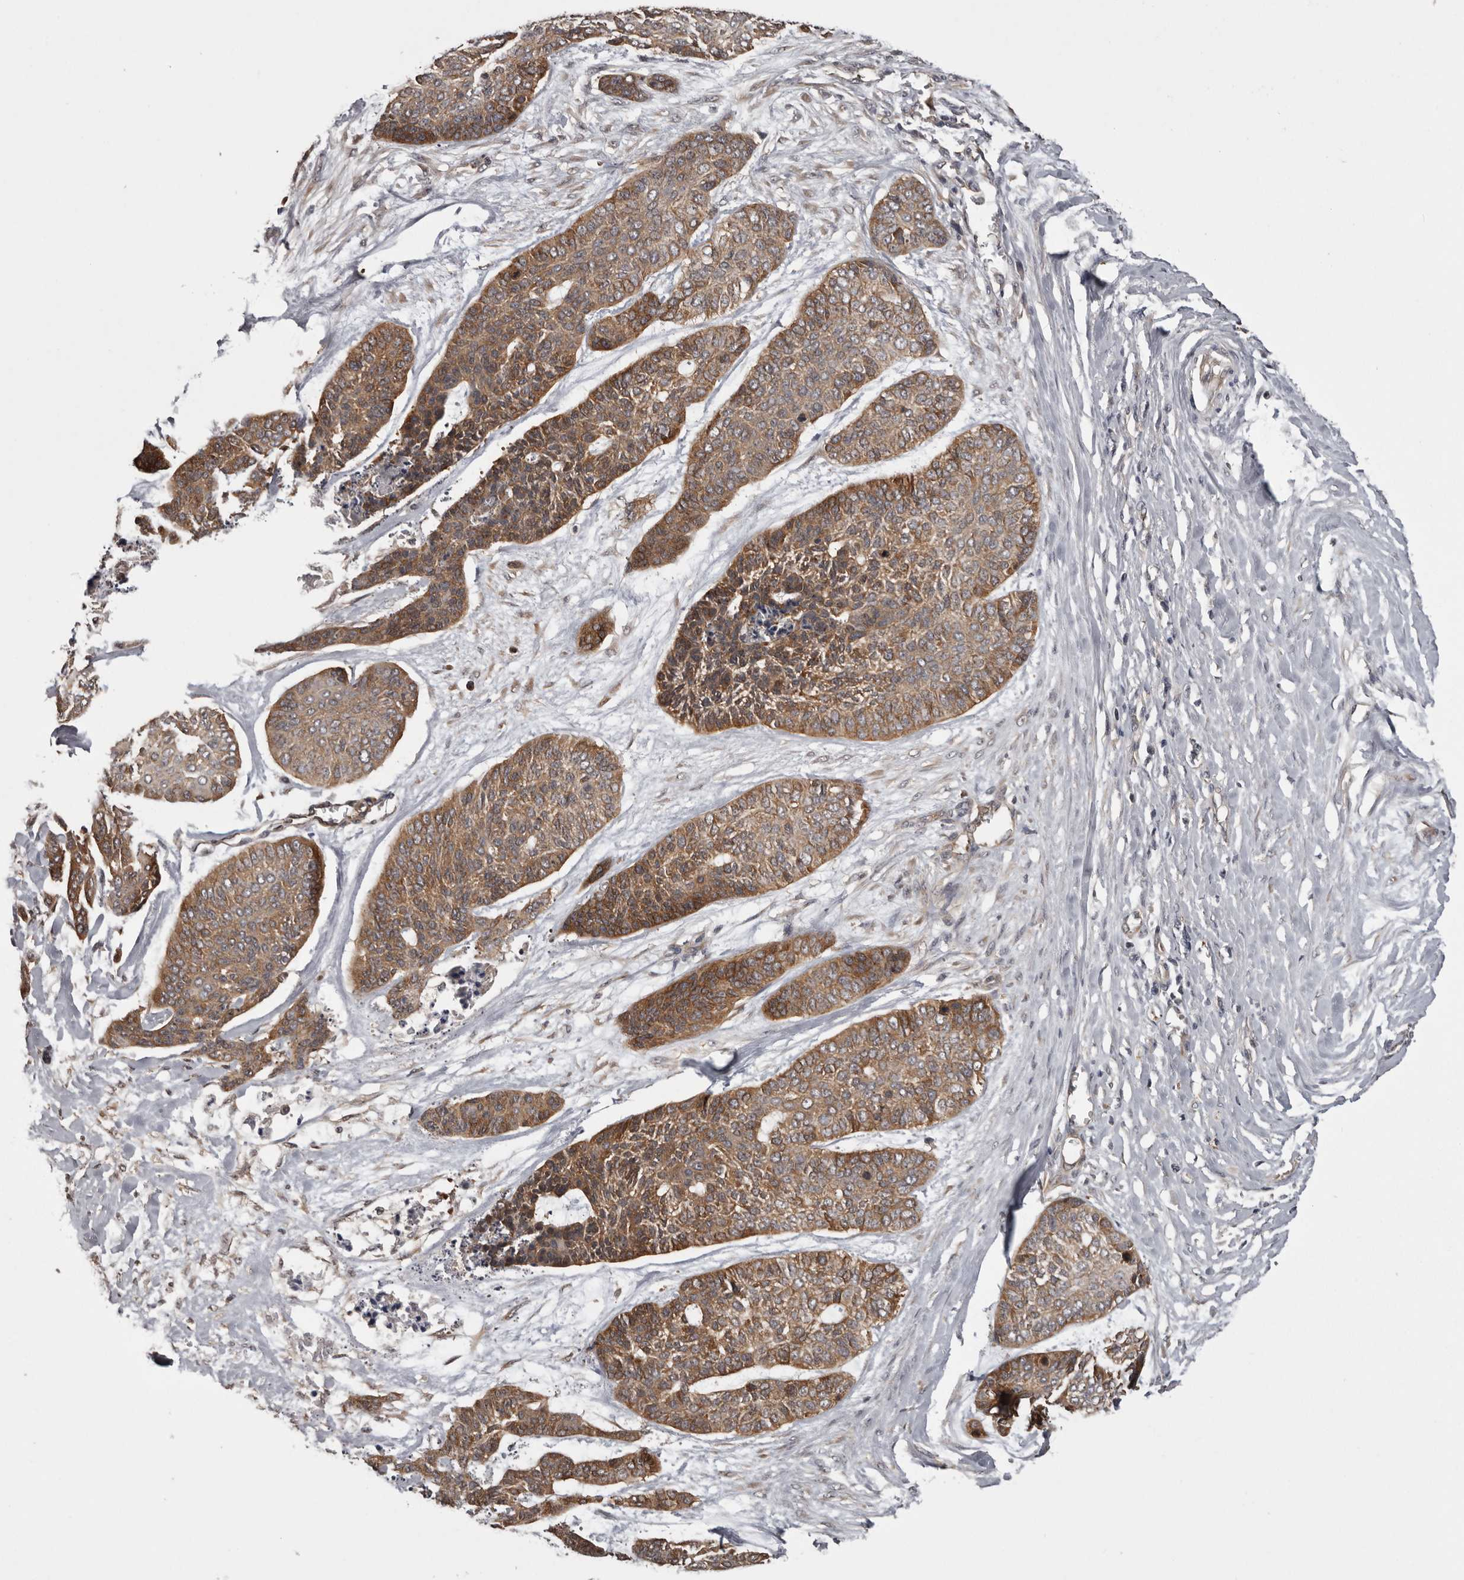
{"staining": {"intensity": "moderate", "quantity": ">75%", "location": "cytoplasmic/membranous"}, "tissue": "skin cancer", "cell_type": "Tumor cells", "image_type": "cancer", "snomed": [{"axis": "morphology", "description": "Basal cell carcinoma"}, {"axis": "topography", "description": "Skin"}], "caption": "This photomicrograph displays skin basal cell carcinoma stained with IHC to label a protein in brown. The cytoplasmic/membranous of tumor cells show moderate positivity for the protein. Nuclei are counter-stained blue.", "gene": "DARS1", "patient": {"sex": "female", "age": 64}}